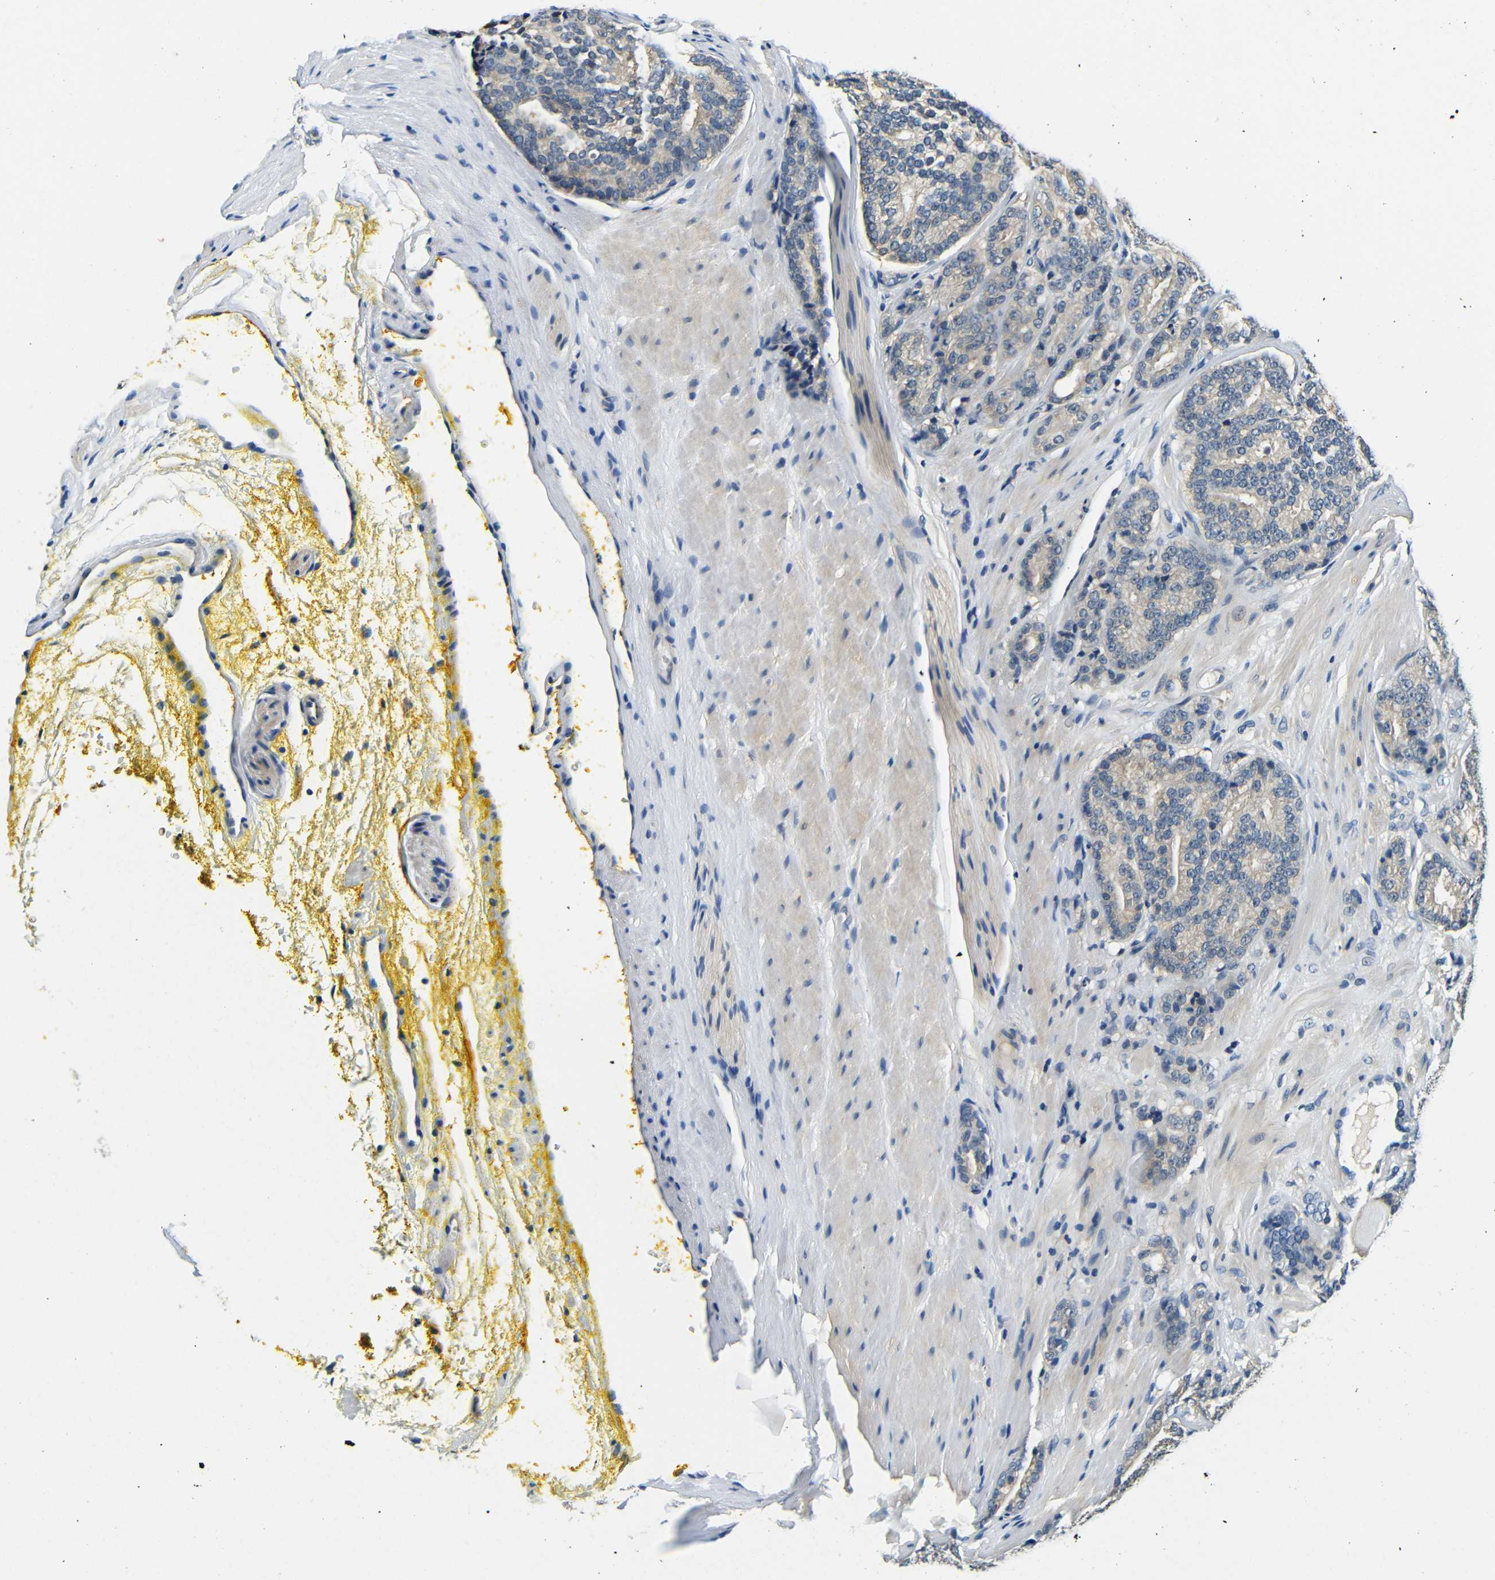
{"staining": {"intensity": "weak", "quantity": ">75%", "location": "cytoplasmic/membranous"}, "tissue": "prostate cancer", "cell_type": "Tumor cells", "image_type": "cancer", "snomed": [{"axis": "morphology", "description": "Adenocarcinoma, High grade"}, {"axis": "topography", "description": "Prostate"}], "caption": "This image shows immunohistochemistry staining of human adenocarcinoma (high-grade) (prostate), with low weak cytoplasmic/membranous positivity in approximately >75% of tumor cells.", "gene": "ADAP1", "patient": {"sex": "male", "age": 61}}